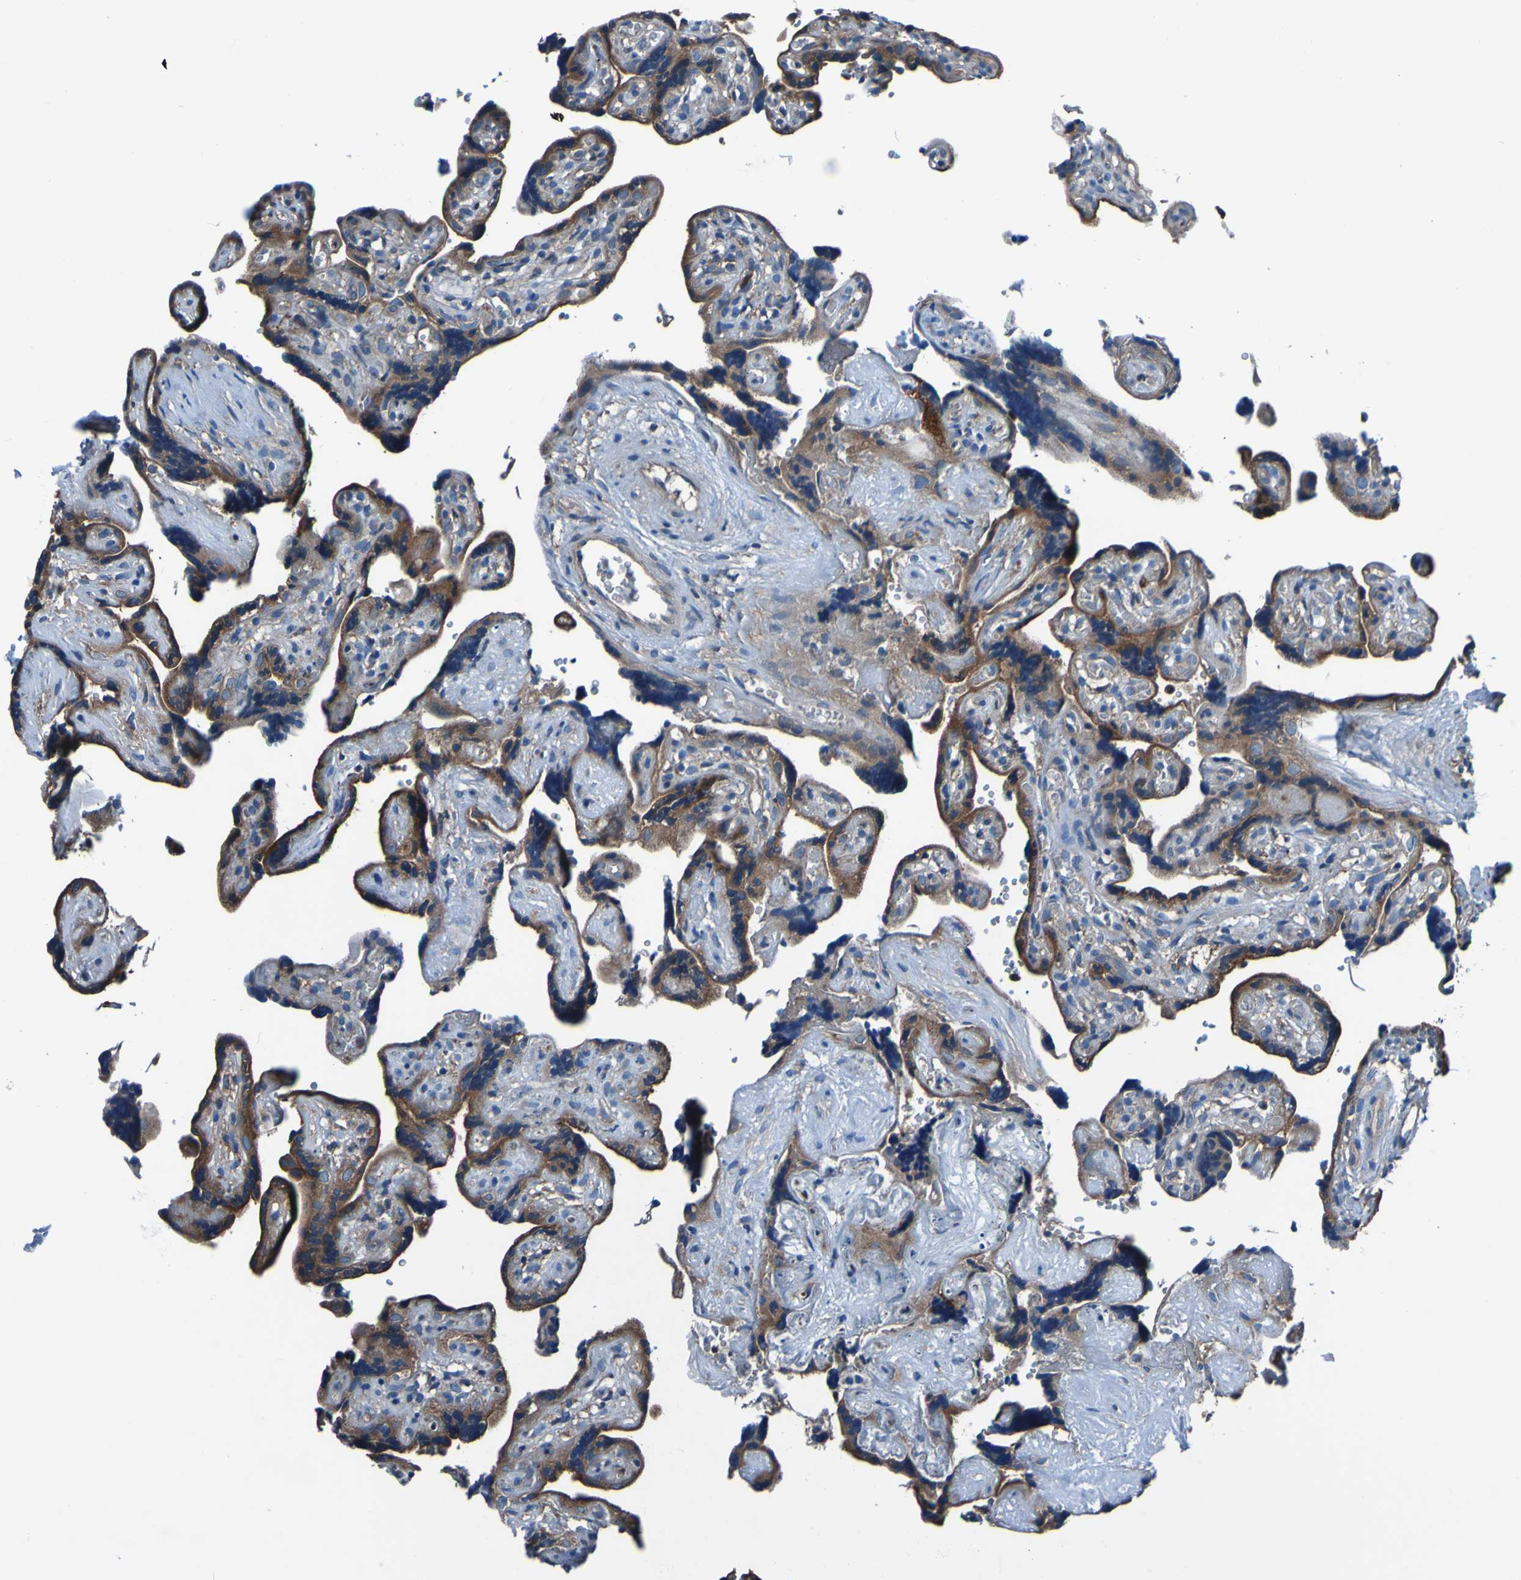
{"staining": {"intensity": "moderate", "quantity": ">75%", "location": "cytoplasmic/membranous"}, "tissue": "placenta", "cell_type": "Decidual cells", "image_type": "normal", "snomed": [{"axis": "morphology", "description": "Normal tissue, NOS"}, {"axis": "topography", "description": "Placenta"}], "caption": "DAB immunohistochemical staining of normal placenta displays moderate cytoplasmic/membranous protein expression in about >75% of decidual cells. (brown staining indicates protein expression, while blue staining denotes nuclei).", "gene": "RAB5B", "patient": {"sex": "female", "age": 30}}